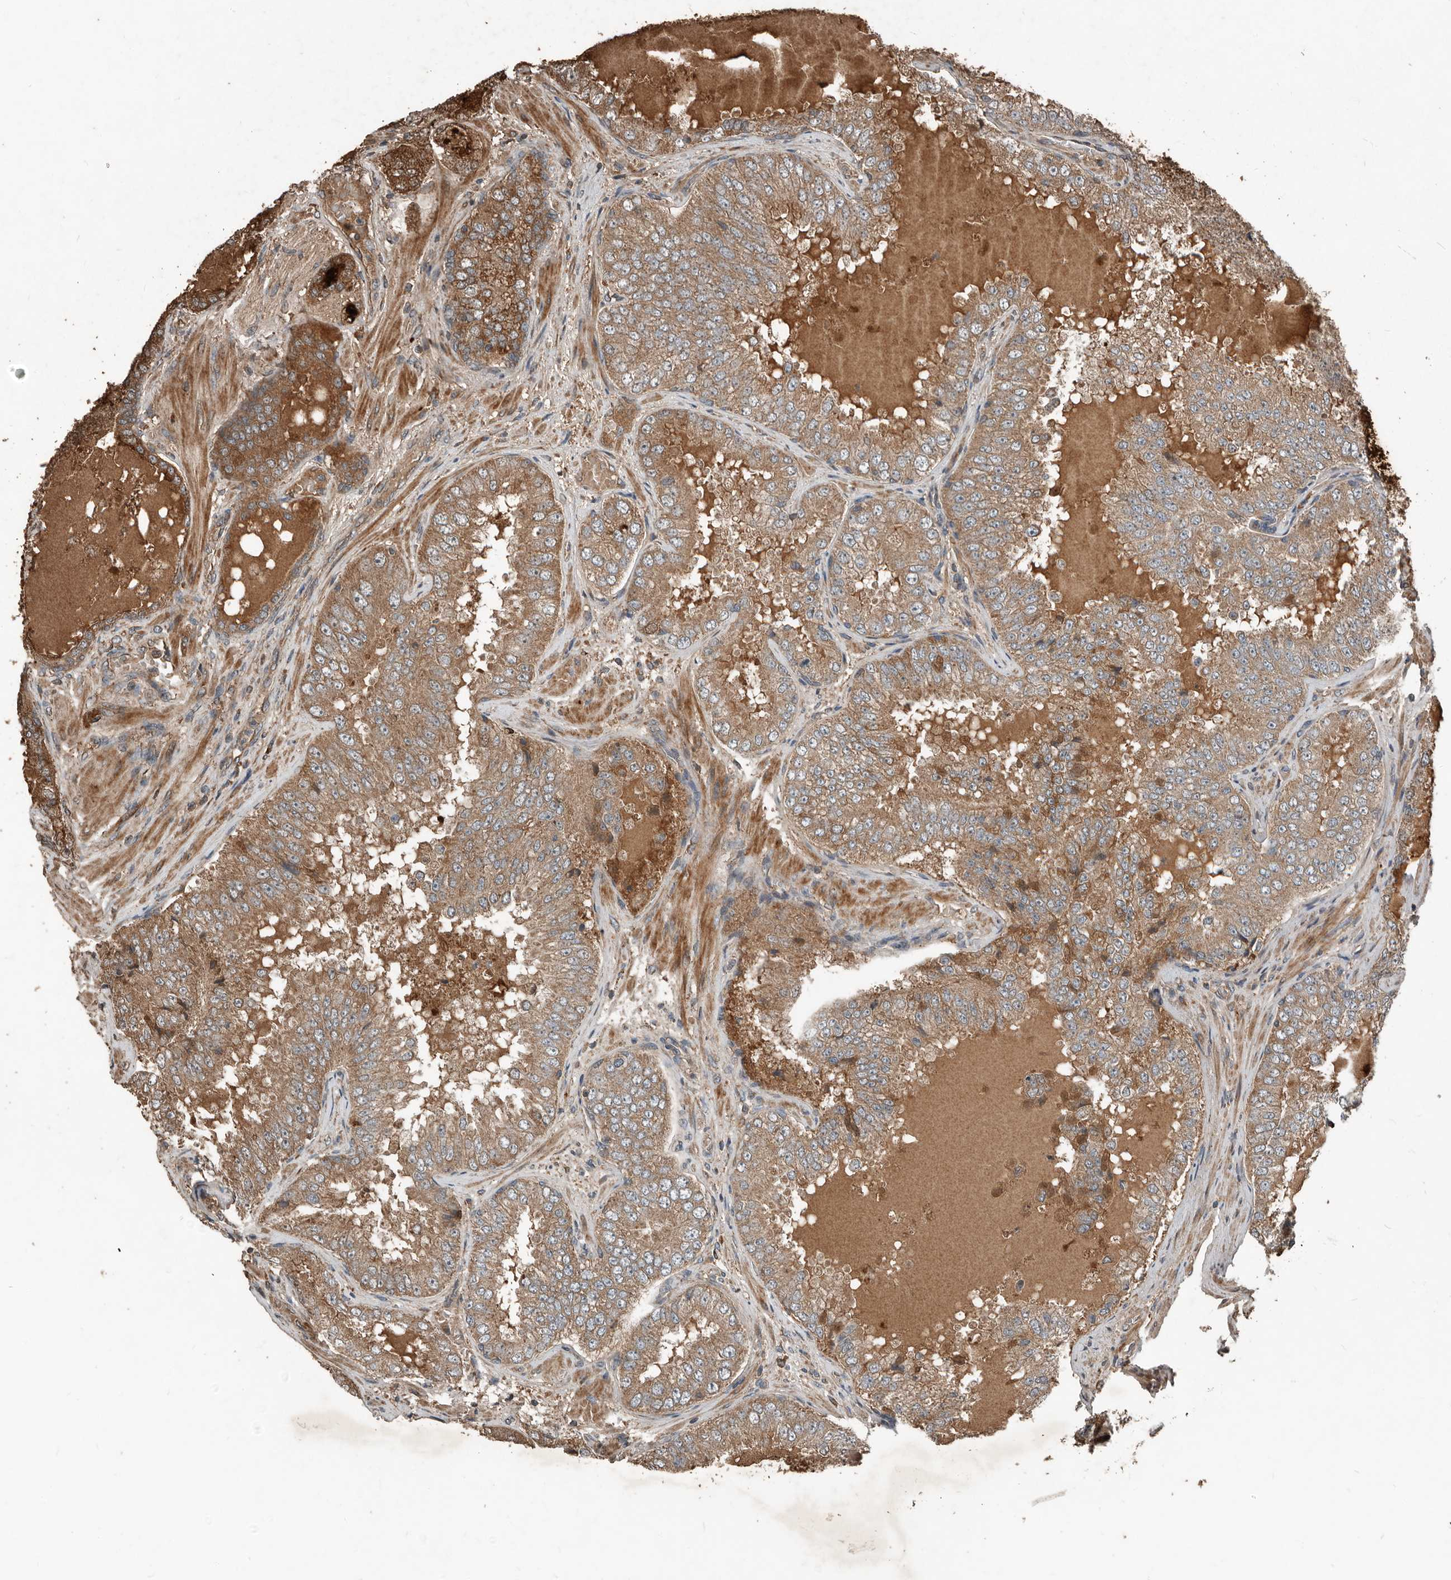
{"staining": {"intensity": "moderate", "quantity": ">75%", "location": "cytoplasmic/membranous"}, "tissue": "prostate cancer", "cell_type": "Tumor cells", "image_type": "cancer", "snomed": [{"axis": "morphology", "description": "Adenocarcinoma, High grade"}, {"axis": "topography", "description": "Prostate"}], "caption": "The histopathology image reveals staining of prostate cancer, revealing moderate cytoplasmic/membranous protein expression (brown color) within tumor cells.", "gene": "RNF207", "patient": {"sex": "male", "age": 58}}